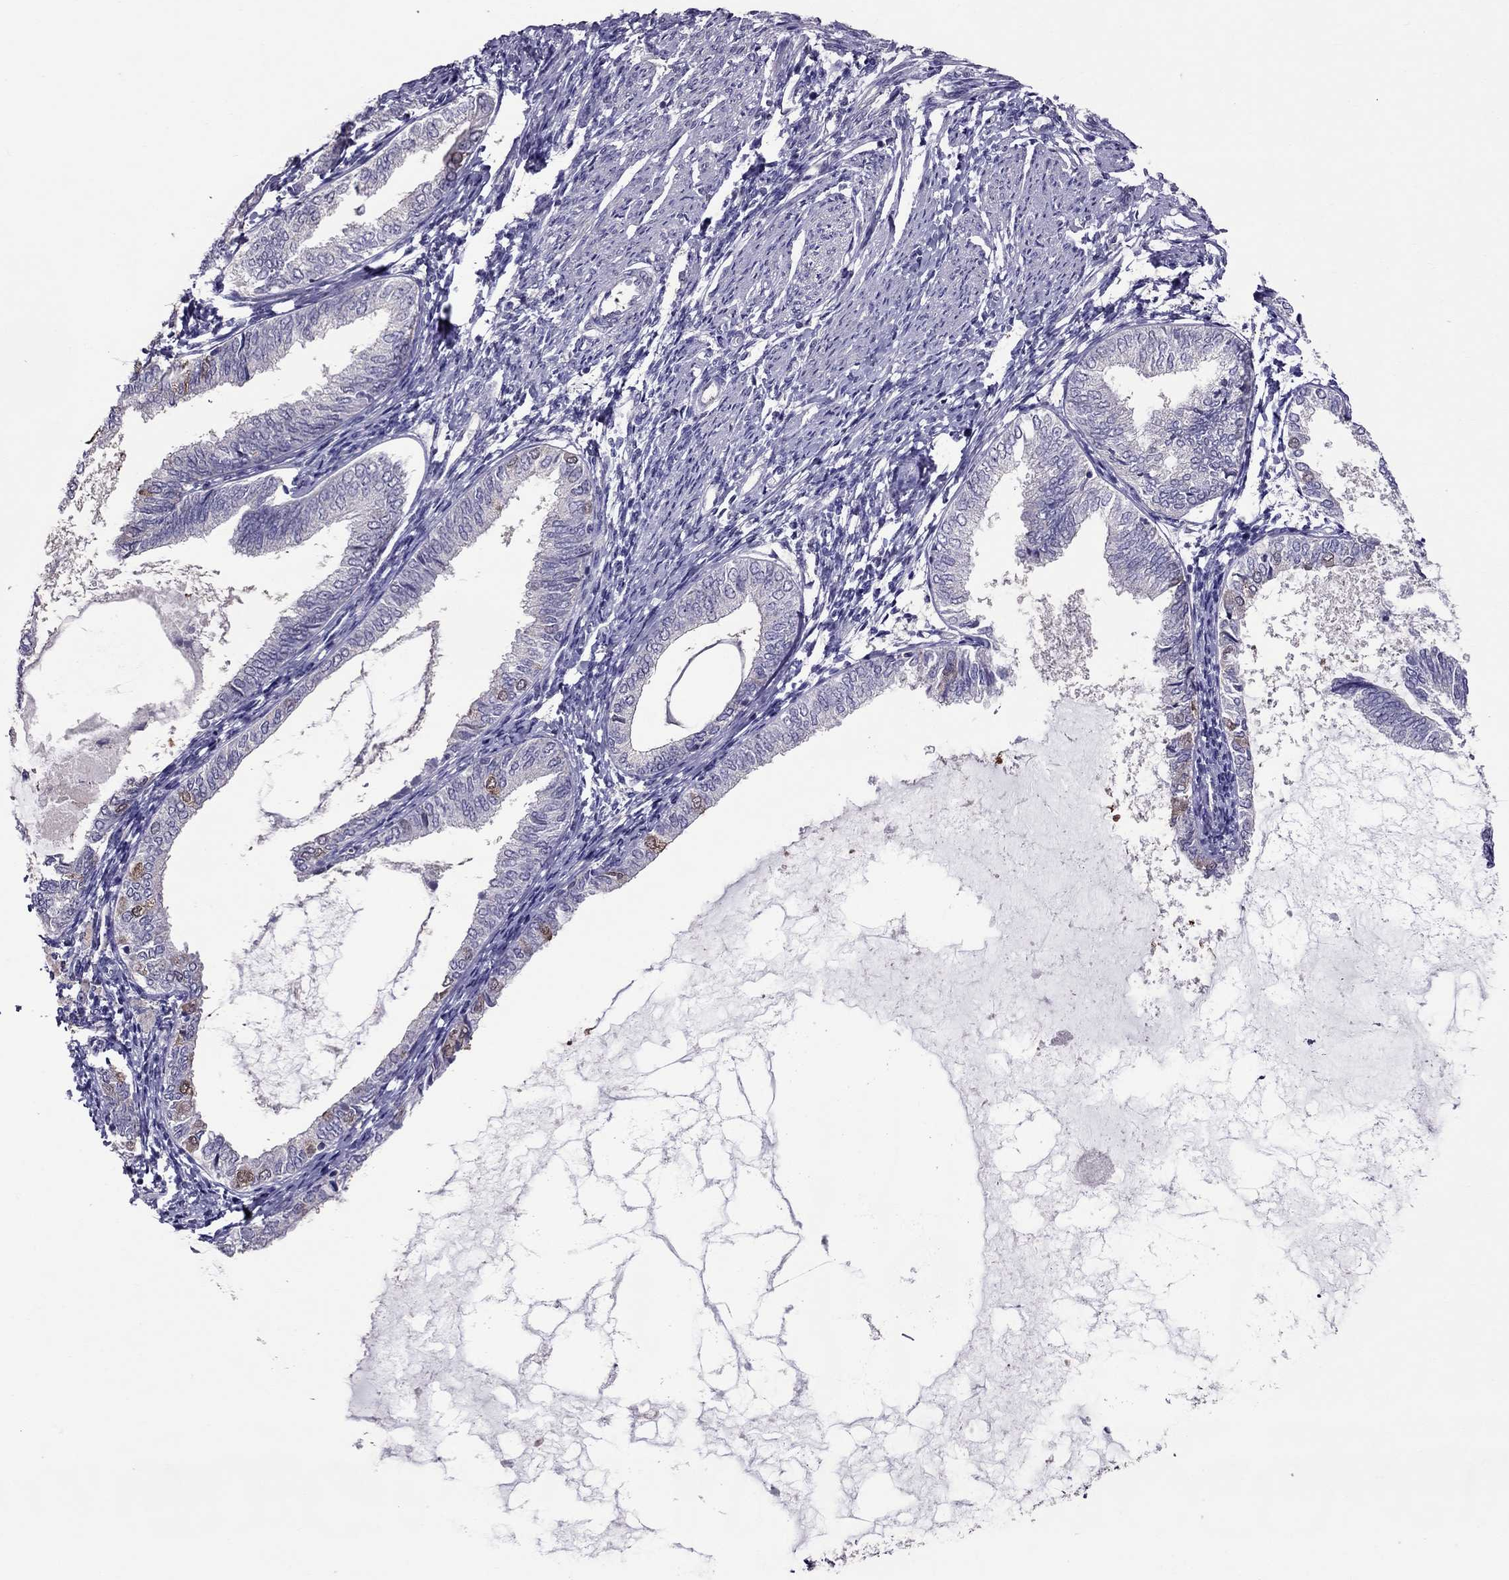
{"staining": {"intensity": "moderate", "quantity": "<25%", "location": "cytoplasmic/membranous,nuclear"}, "tissue": "endometrial cancer", "cell_type": "Tumor cells", "image_type": "cancer", "snomed": [{"axis": "morphology", "description": "Adenocarcinoma, NOS"}, {"axis": "topography", "description": "Endometrium"}], "caption": "This micrograph reveals endometrial cancer (adenocarcinoma) stained with immunohistochemistry to label a protein in brown. The cytoplasmic/membranous and nuclear of tumor cells show moderate positivity for the protein. Nuclei are counter-stained blue.", "gene": "LRRC46", "patient": {"sex": "female", "age": 68}}